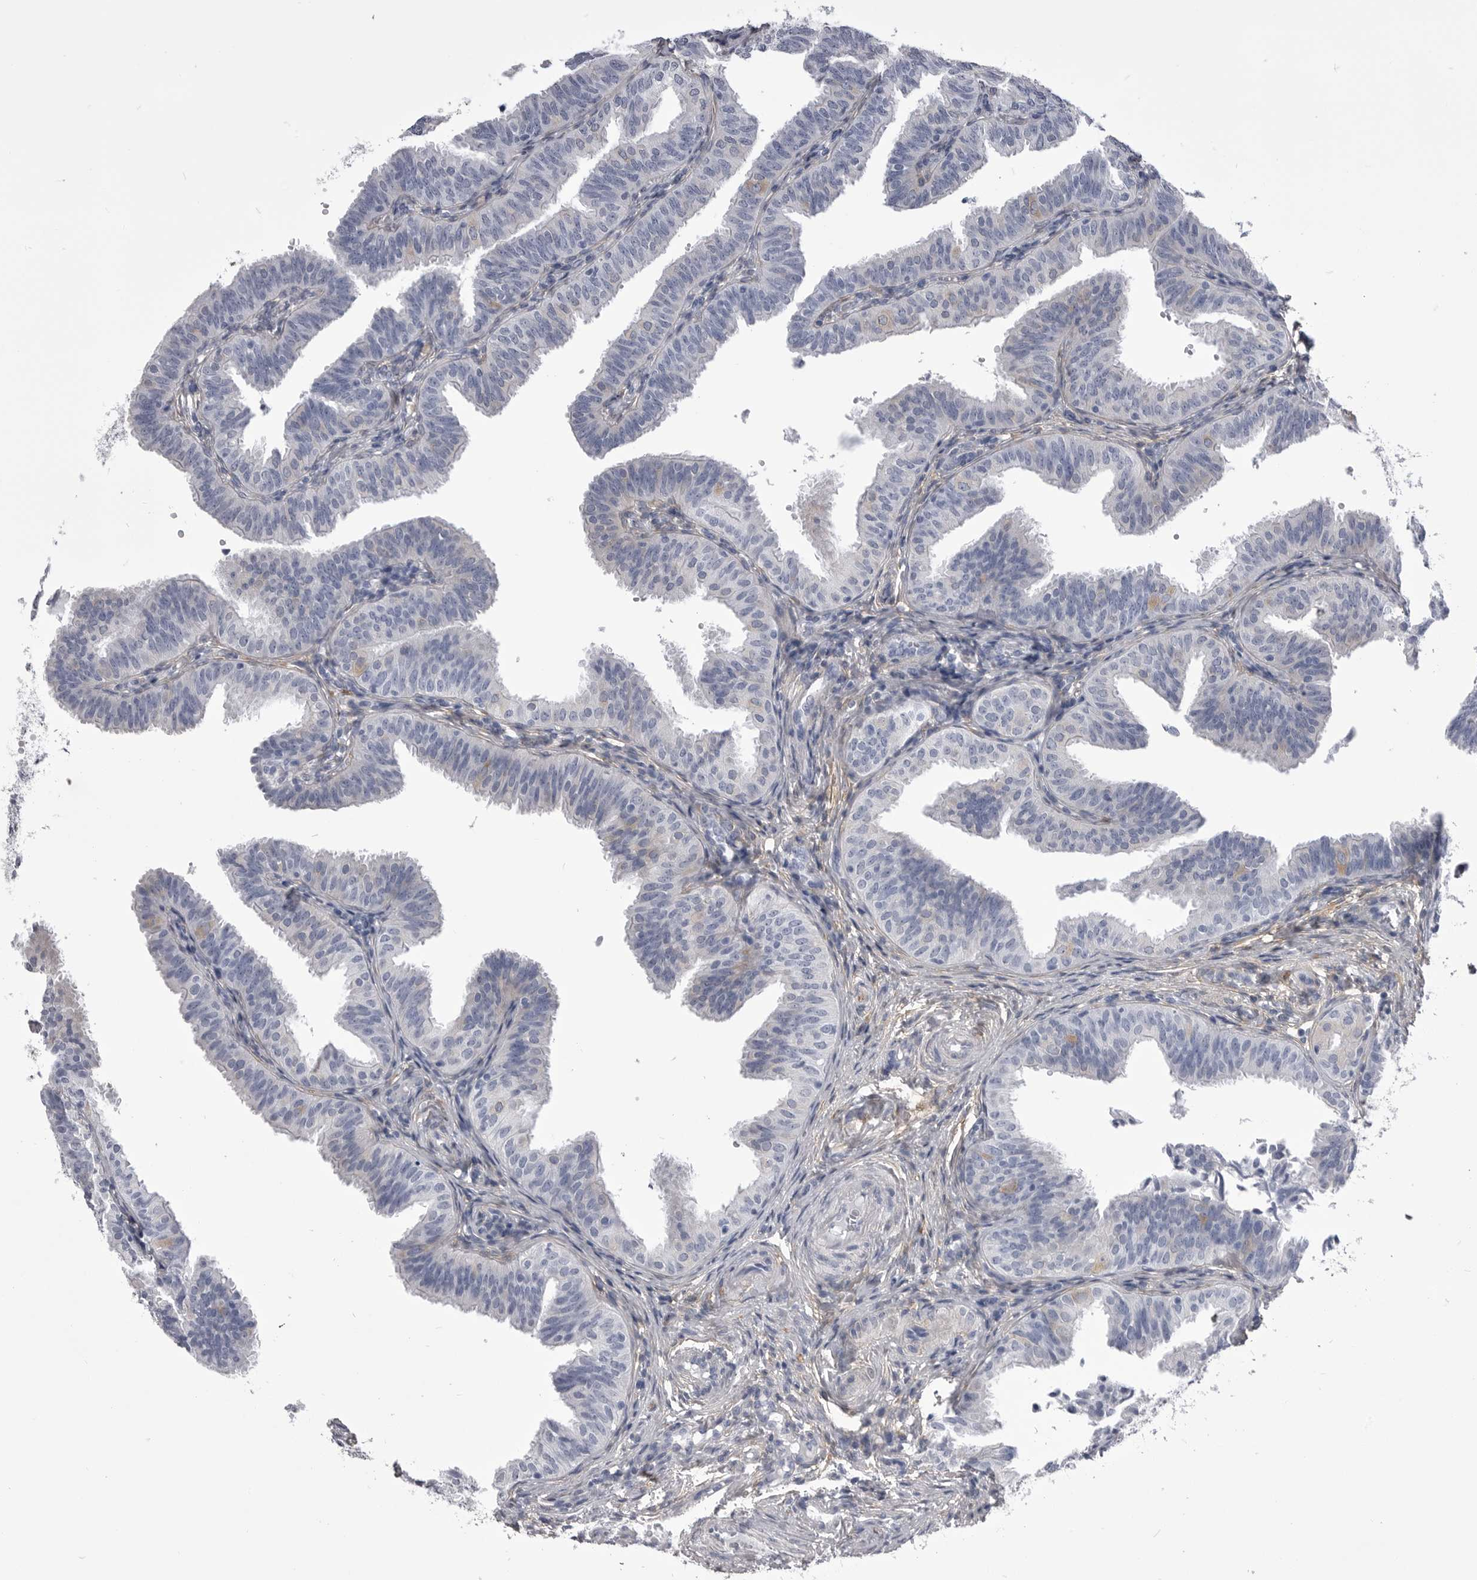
{"staining": {"intensity": "negative", "quantity": "none", "location": "none"}, "tissue": "fallopian tube", "cell_type": "Glandular cells", "image_type": "normal", "snomed": [{"axis": "morphology", "description": "Normal tissue, NOS"}, {"axis": "topography", "description": "Fallopian tube"}], "caption": "Immunohistochemical staining of benign fallopian tube displays no significant positivity in glandular cells. (Immunohistochemistry, brightfield microscopy, high magnification).", "gene": "ANK2", "patient": {"sex": "female", "age": 35}}